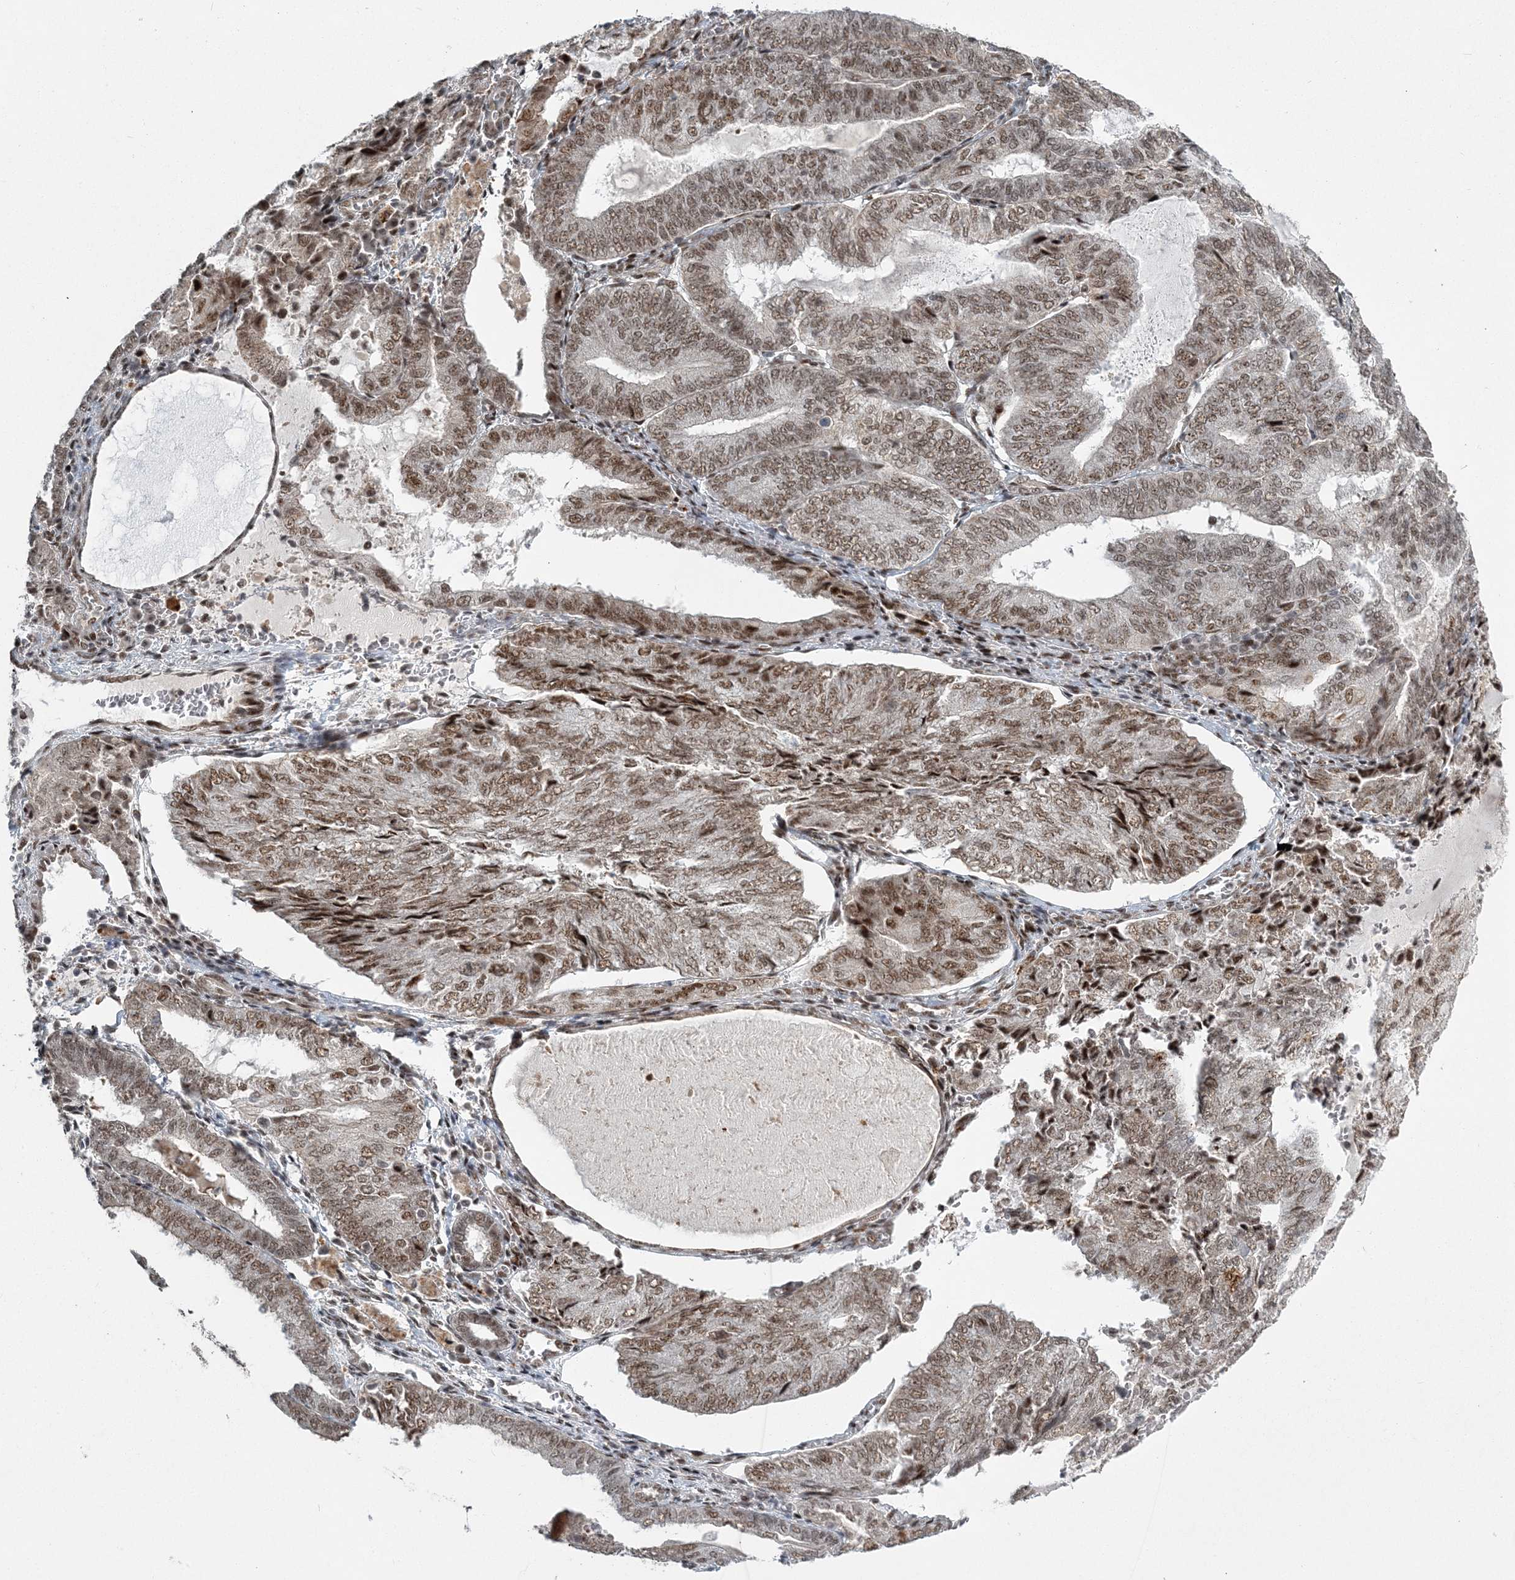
{"staining": {"intensity": "moderate", "quantity": ">75%", "location": "nuclear"}, "tissue": "endometrial cancer", "cell_type": "Tumor cells", "image_type": "cancer", "snomed": [{"axis": "morphology", "description": "Adenocarcinoma, NOS"}, {"axis": "topography", "description": "Endometrium"}], "caption": "Human endometrial adenocarcinoma stained for a protein (brown) displays moderate nuclear positive staining in approximately >75% of tumor cells.", "gene": "CWC22", "patient": {"sex": "female", "age": 81}}